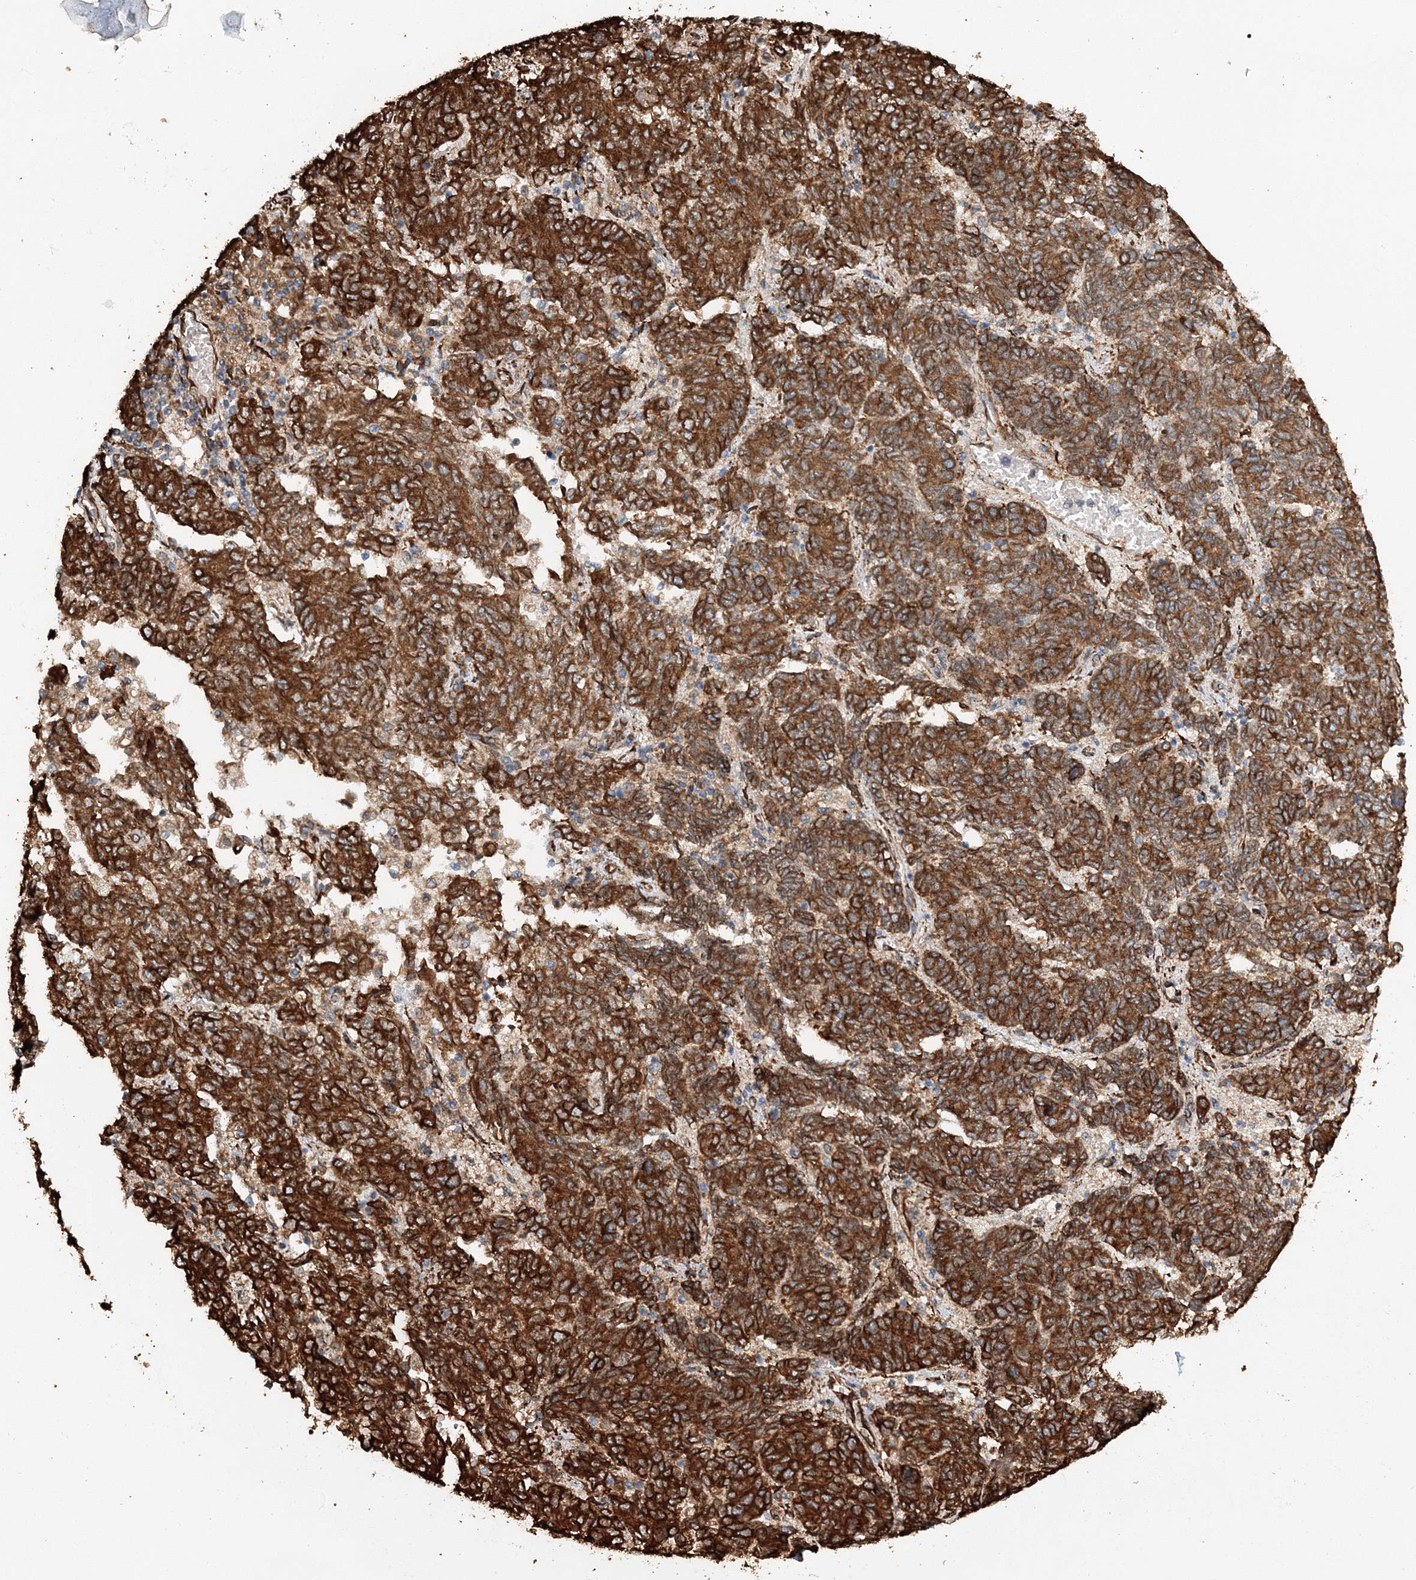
{"staining": {"intensity": "strong", "quantity": ">75%", "location": "cytoplasmic/membranous"}, "tissue": "endometrial cancer", "cell_type": "Tumor cells", "image_type": "cancer", "snomed": [{"axis": "morphology", "description": "Adenocarcinoma, NOS"}, {"axis": "topography", "description": "Endometrium"}], "caption": "An image of endometrial adenocarcinoma stained for a protein reveals strong cytoplasmic/membranous brown staining in tumor cells.", "gene": "SCRN3", "patient": {"sex": "female", "age": 80}}